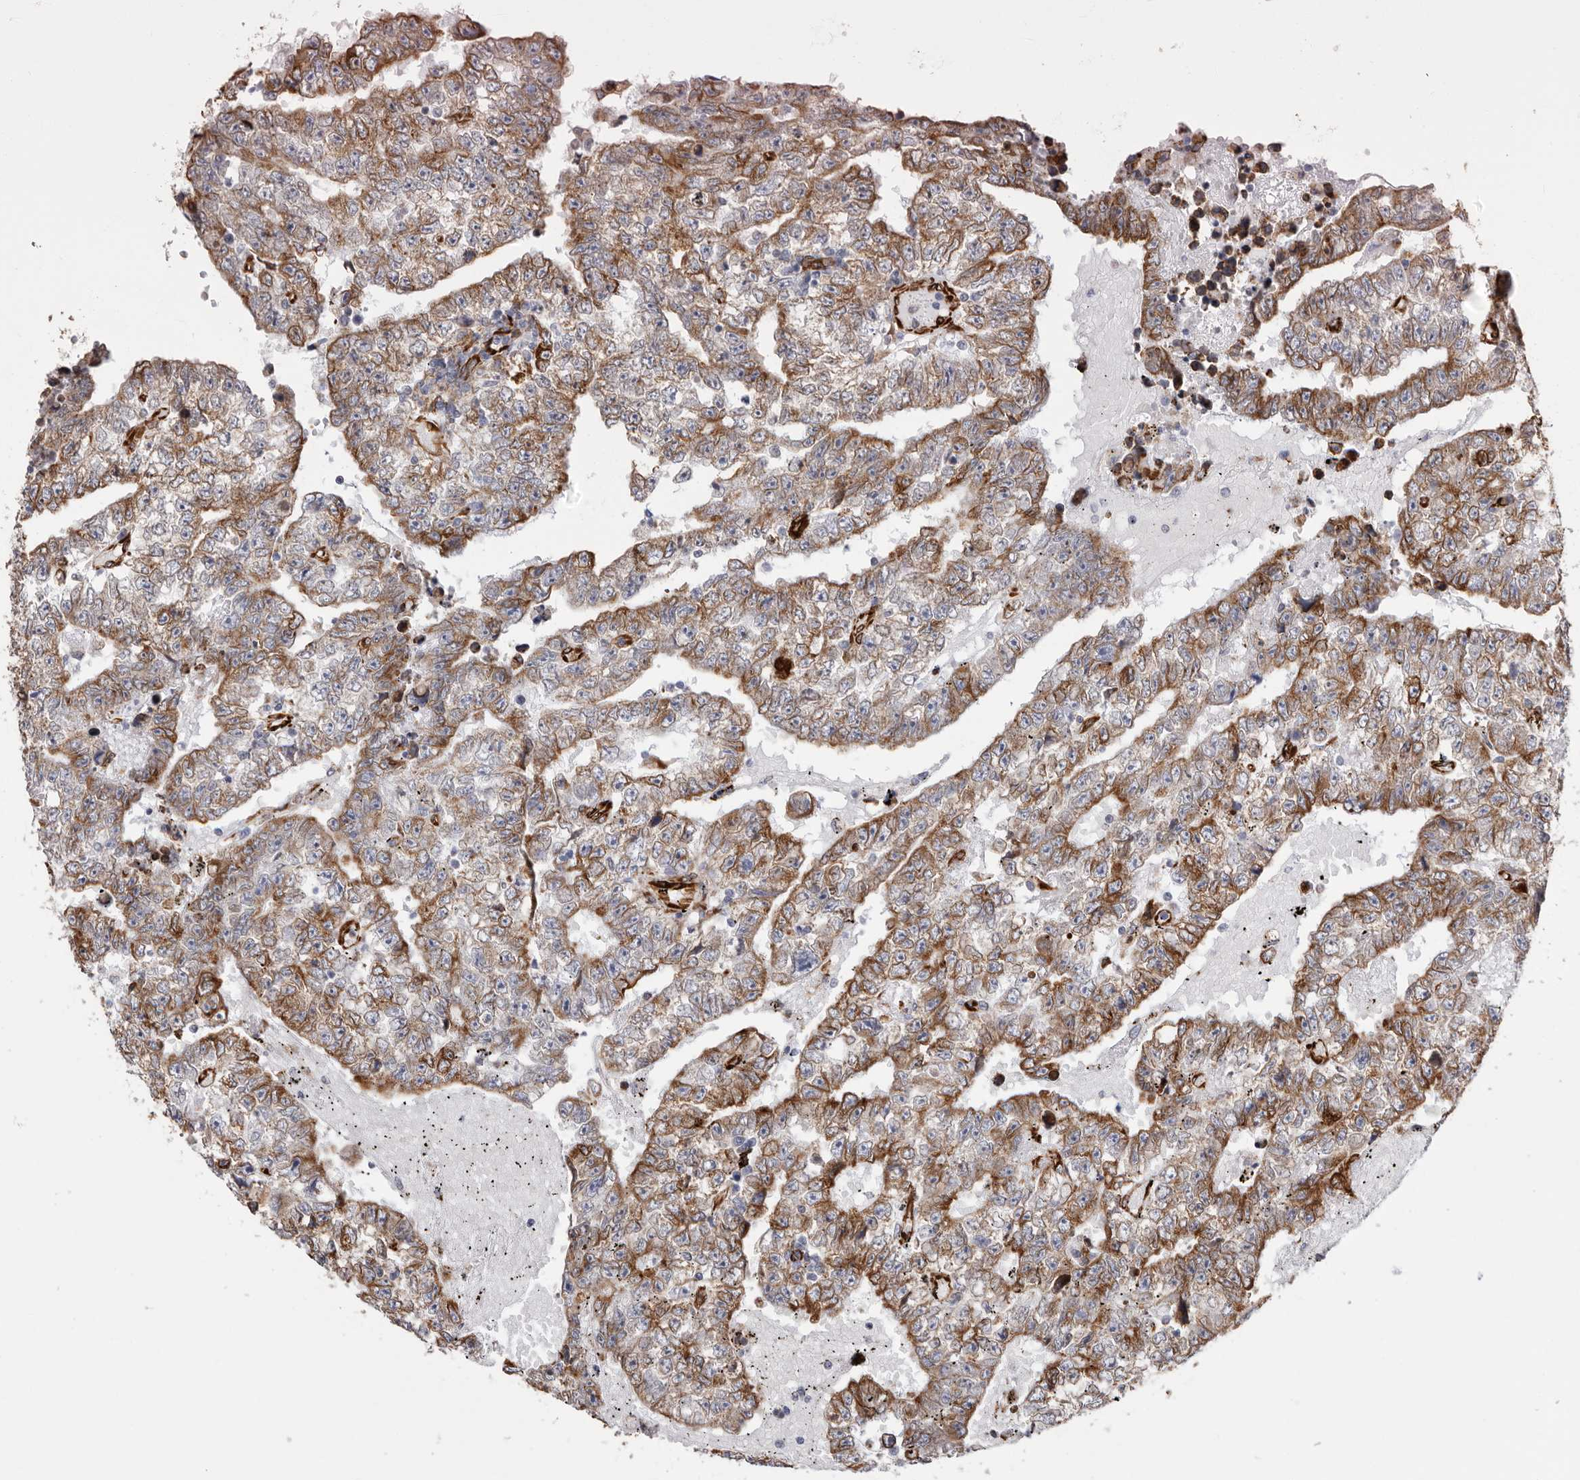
{"staining": {"intensity": "moderate", "quantity": ">75%", "location": "cytoplasmic/membranous"}, "tissue": "testis cancer", "cell_type": "Tumor cells", "image_type": "cancer", "snomed": [{"axis": "morphology", "description": "Carcinoma, Embryonal, NOS"}, {"axis": "topography", "description": "Testis"}], "caption": "Tumor cells show moderate cytoplasmic/membranous expression in about >75% of cells in testis embryonal carcinoma.", "gene": "SEMA3E", "patient": {"sex": "male", "age": 25}}